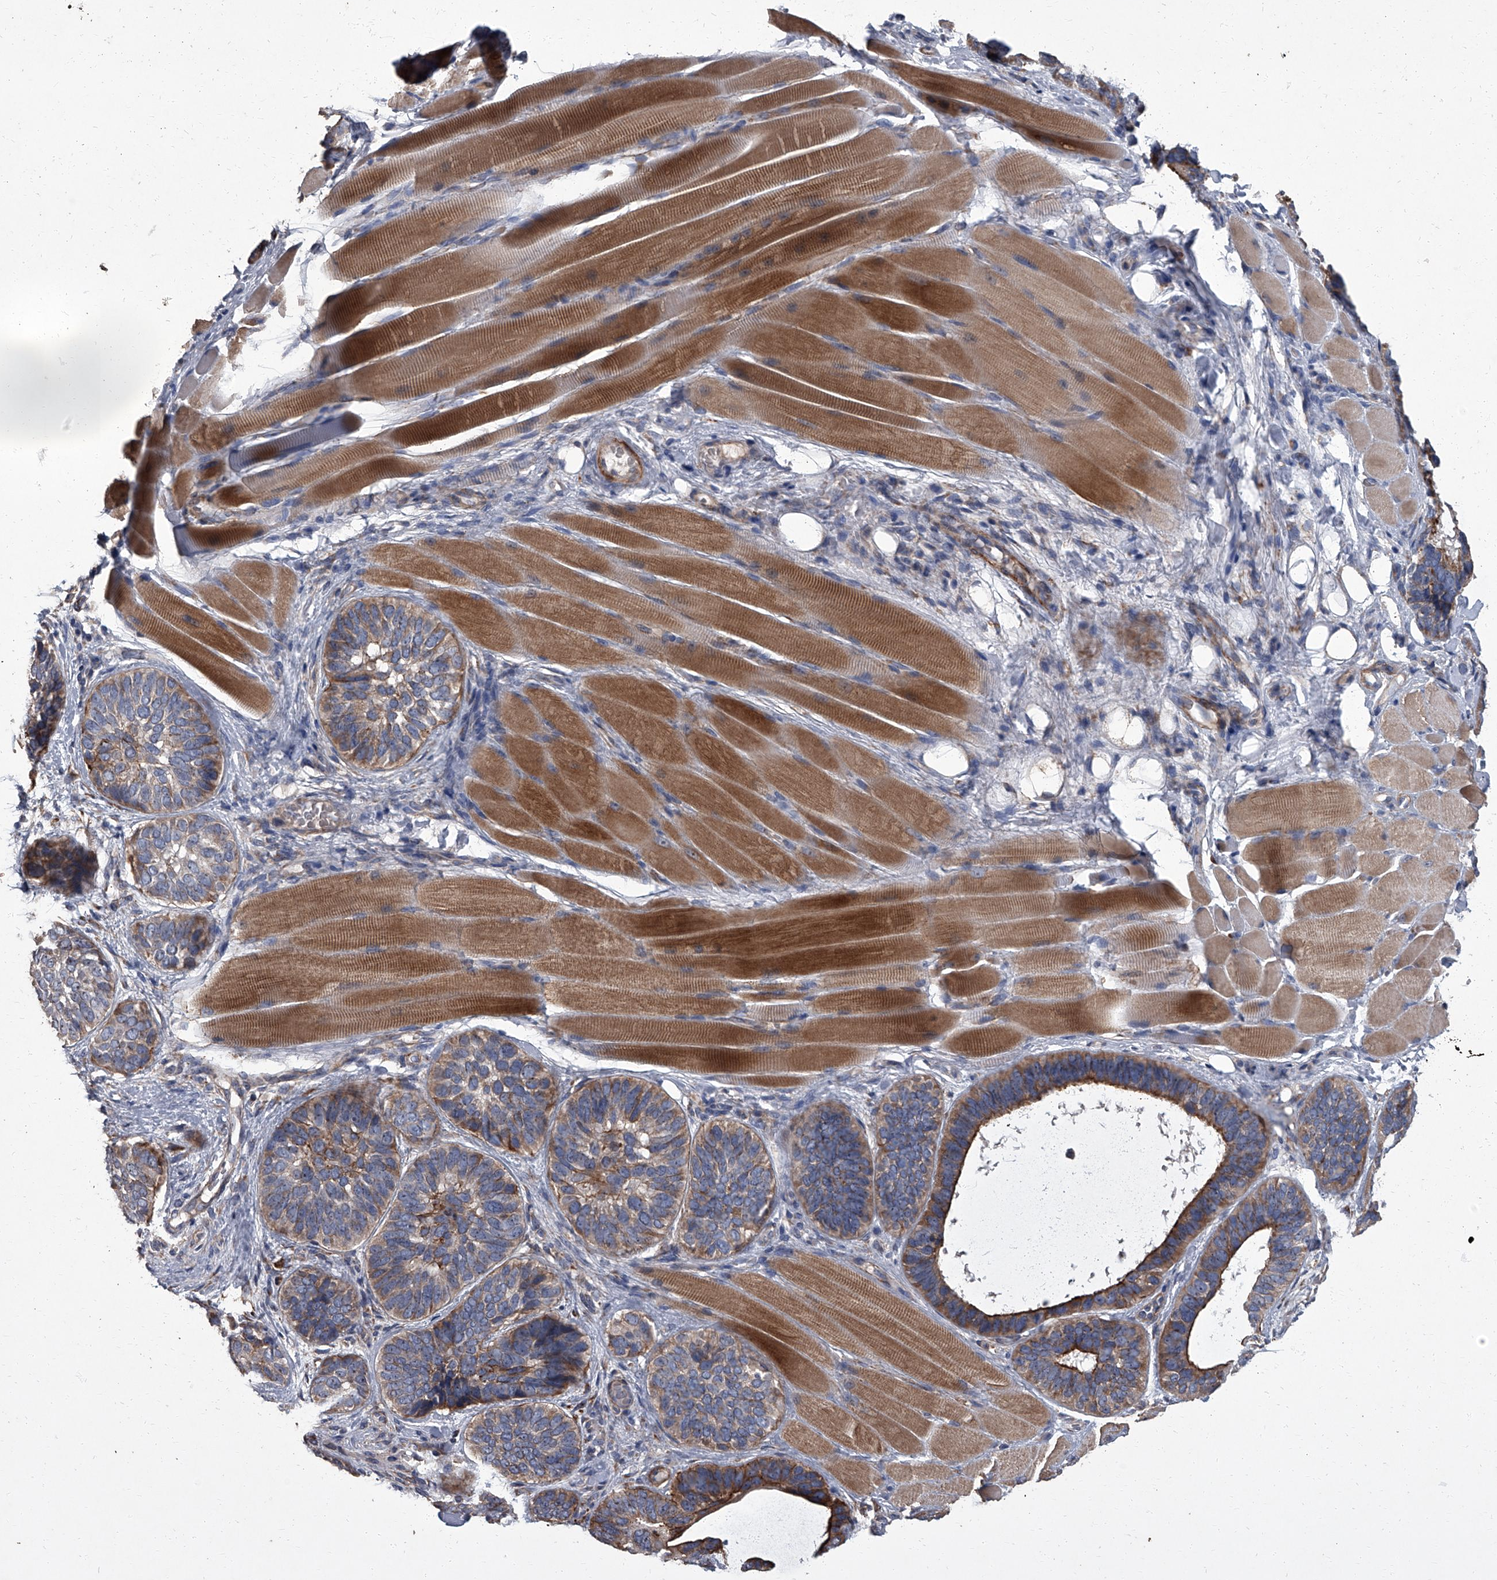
{"staining": {"intensity": "moderate", "quantity": "<25%", "location": "cytoplasmic/membranous"}, "tissue": "skin cancer", "cell_type": "Tumor cells", "image_type": "cancer", "snomed": [{"axis": "morphology", "description": "Basal cell carcinoma"}, {"axis": "topography", "description": "Skin"}], "caption": "Skin cancer stained with immunohistochemistry reveals moderate cytoplasmic/membranous expression in about <25% of tumor cells.", "gene": "SIRT4", "patient": {"sex": "male", "age": 62}}